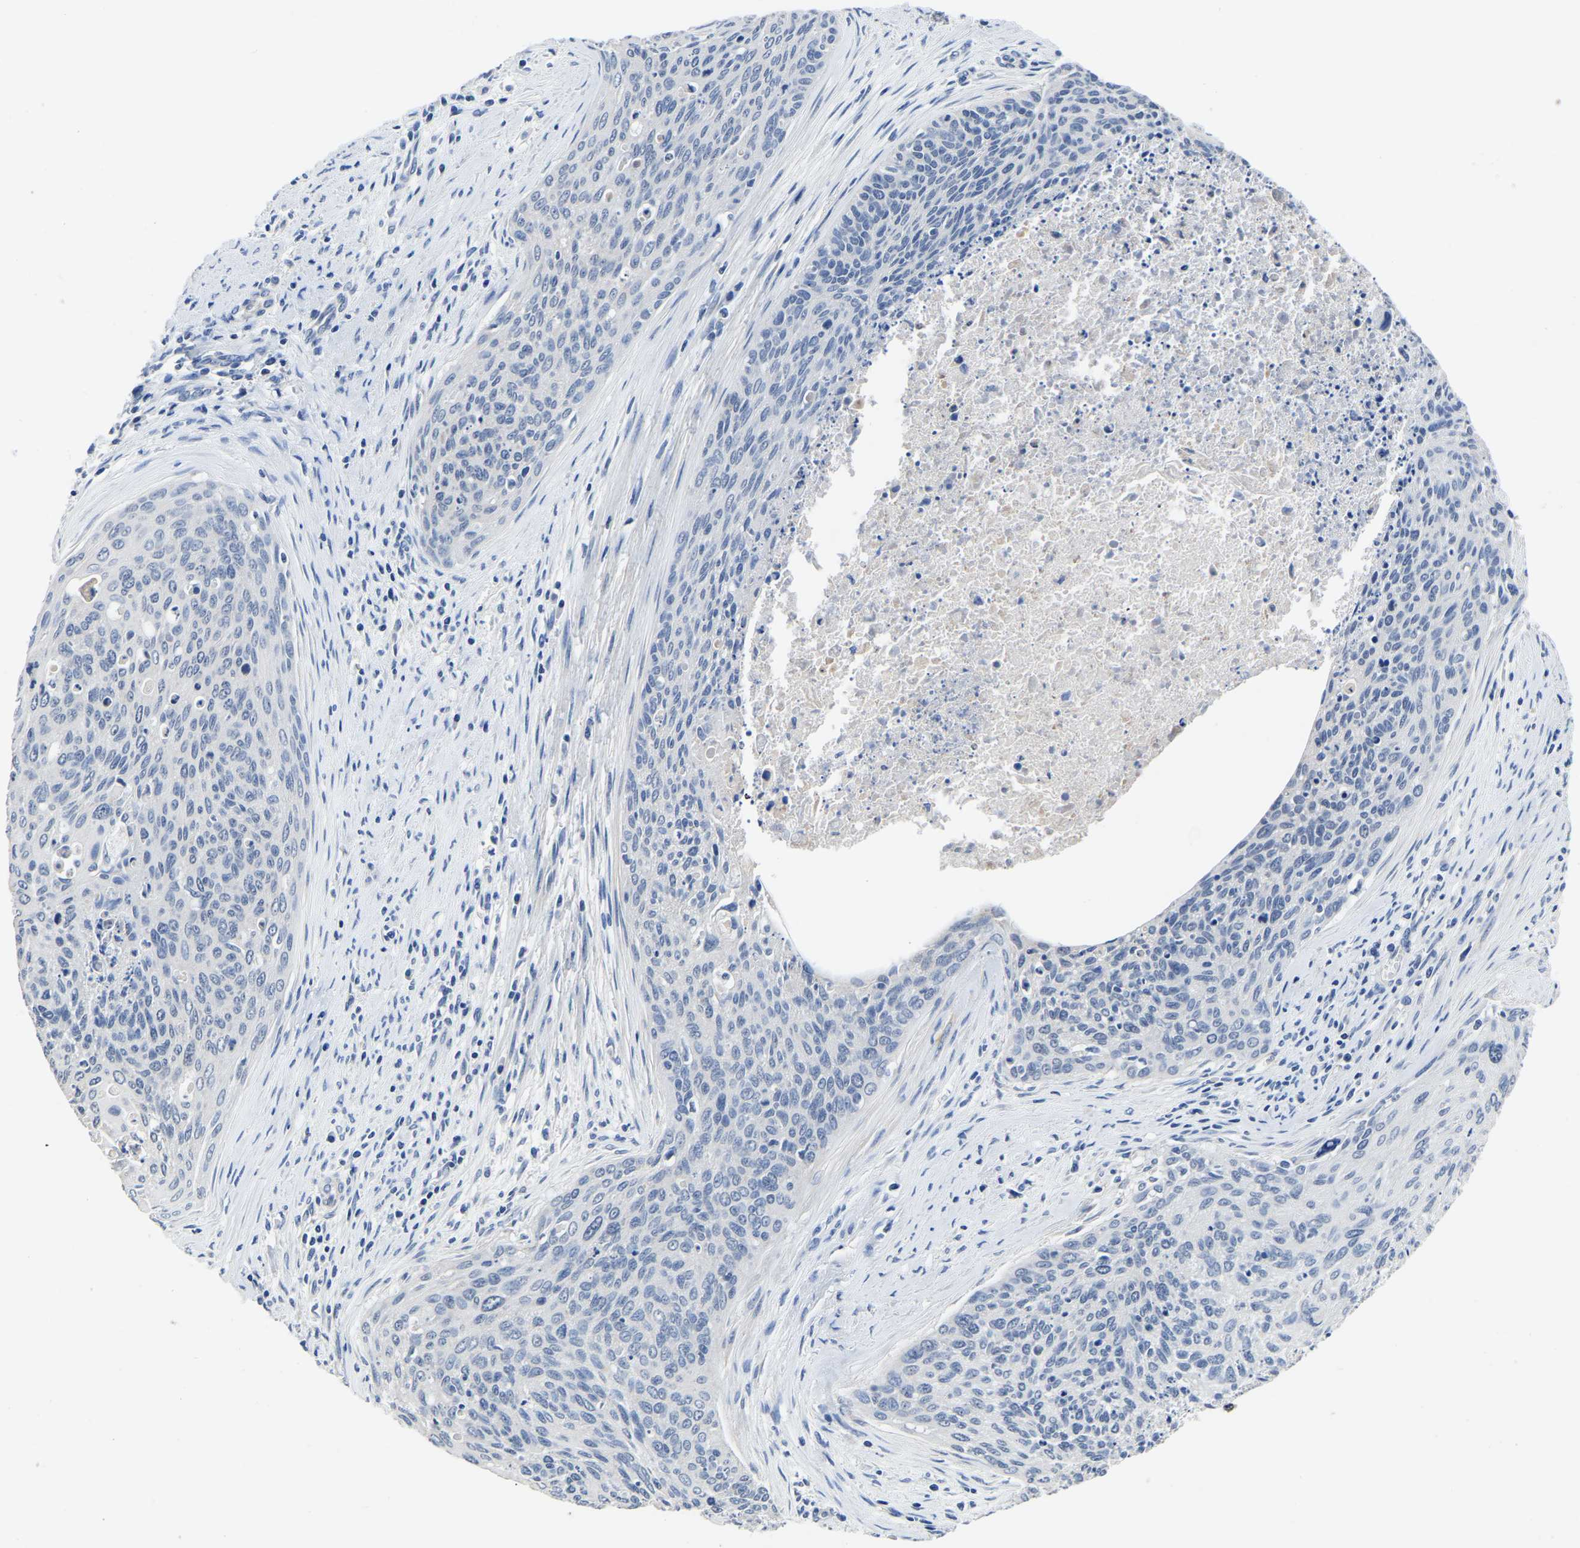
{"staining": {"intensity": "negative", "quantity": "none", "location": "none"}, "tissue": "cervical cancer", "cell_type": "Tumor cells", "image_type": "cancer", "snomed": [{"axis": "morphology", "description": "Squamous cell carcinoma, NOS"}, {"axis": "topography", "description": "Cervix"}], "caption": "Tumor cells are negative for protein expression in human cervical squamous cell carcinoma.", "gene": "FGD5", "patient": {"sex": "female", "age": 55}}